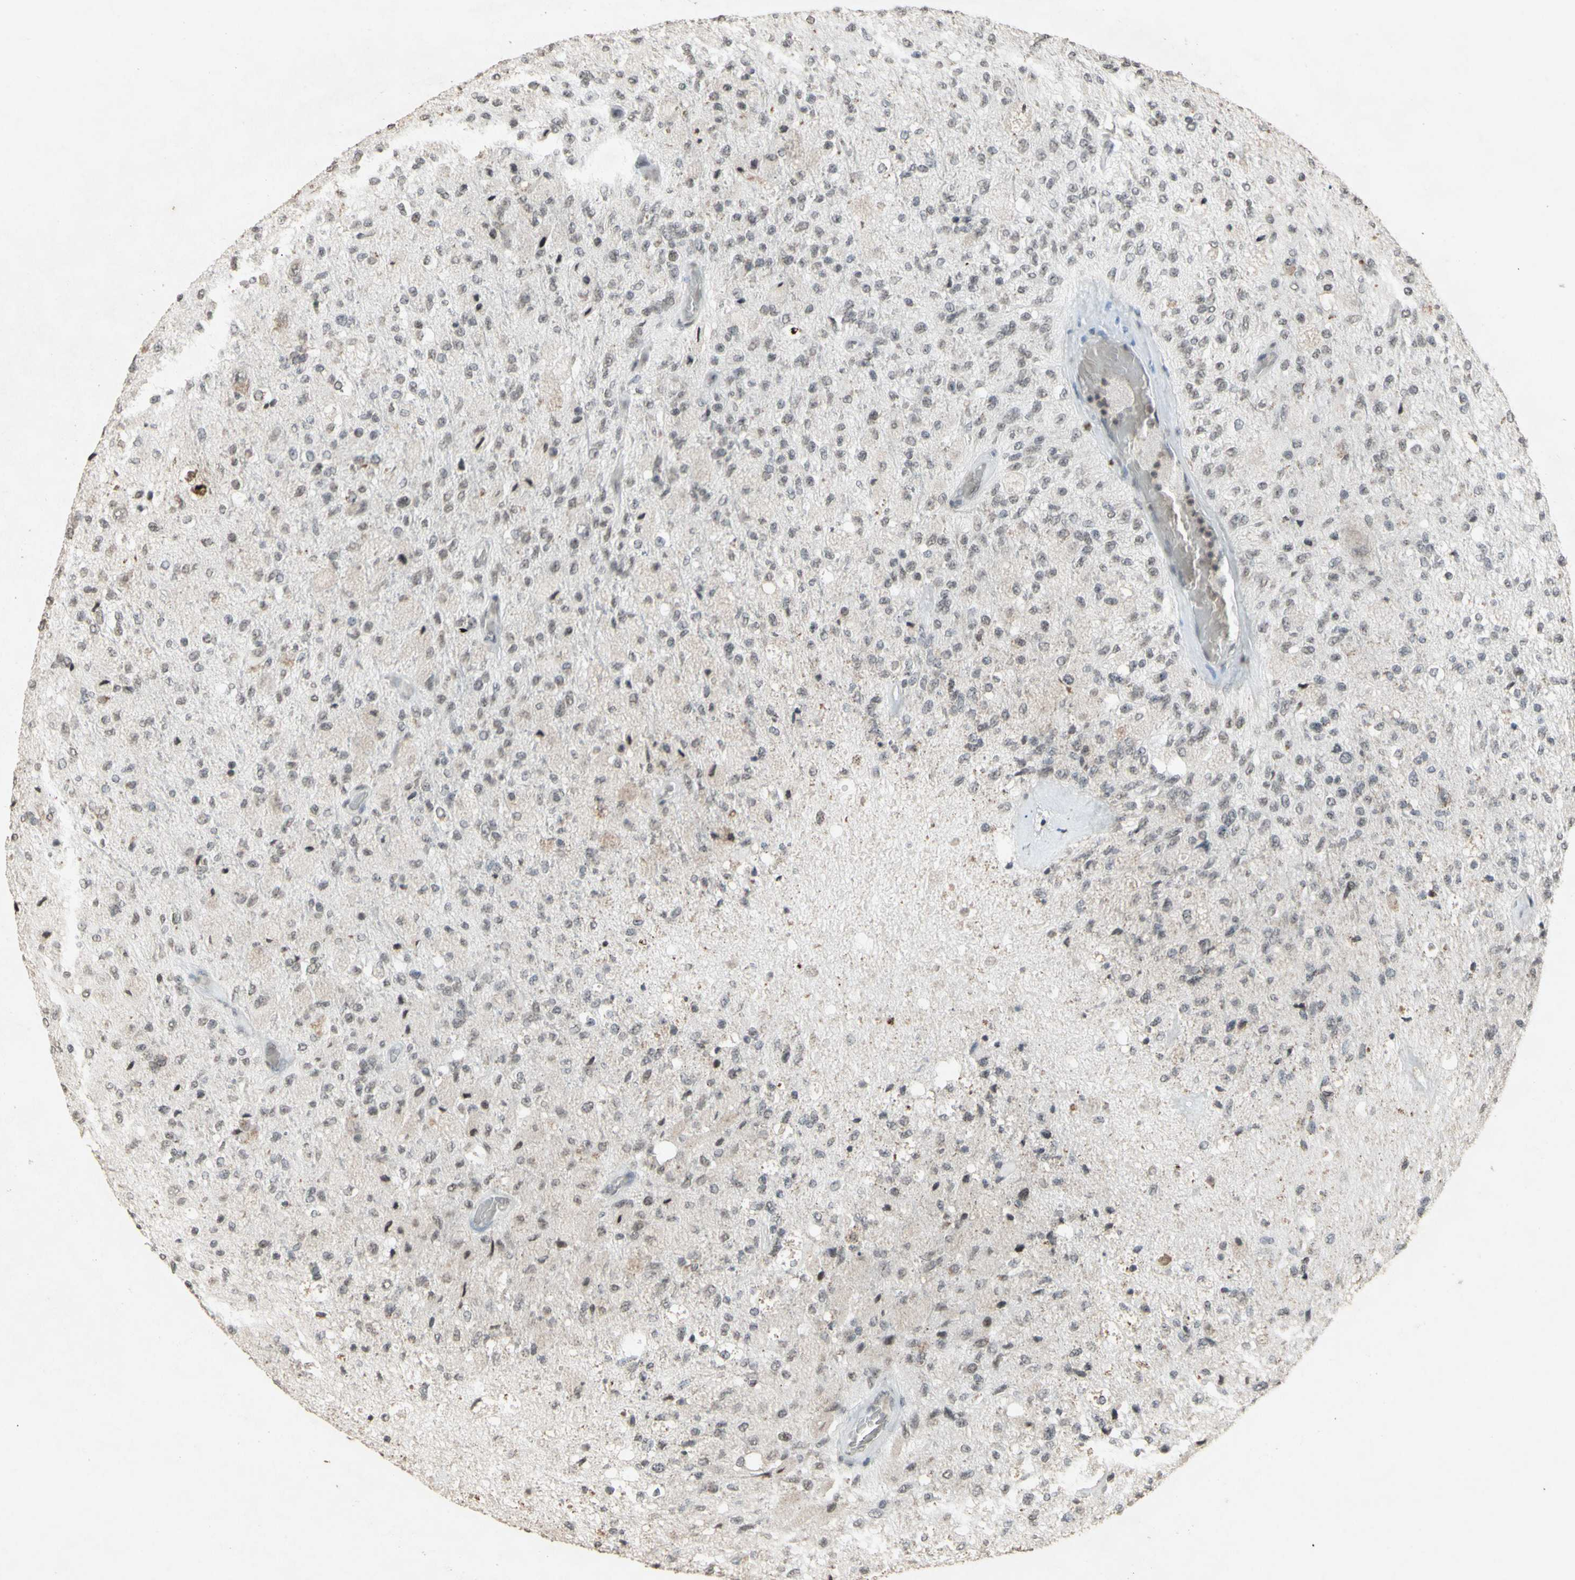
{"staining": {"intensity": "strong", "quantity": "<25%", "location": "nuclear"}, "tissue": "glioma", "cell_type": "Tumor cells", "image_type": "cancer", "snomed": [{"axis": "morphology", "description": "Normal tissue, NOS"}, {"axis": "morphology", "description": "Glioma, malignant, High grade"}, {"axis": "topography", "description": "Cerebral cortex"}], "caption": "Immunohistochemical staining of glioma shows strong nuclear protein positivity in about <25% of tumor cells. The staining was performed using DAB (3,3'-diaminobenzidine), with brown indicating positive protein expression. Nuclei are stained blue with hematoxylin.", "gene": "CENPB", "patient": {"sex": "male", "age": 77}}